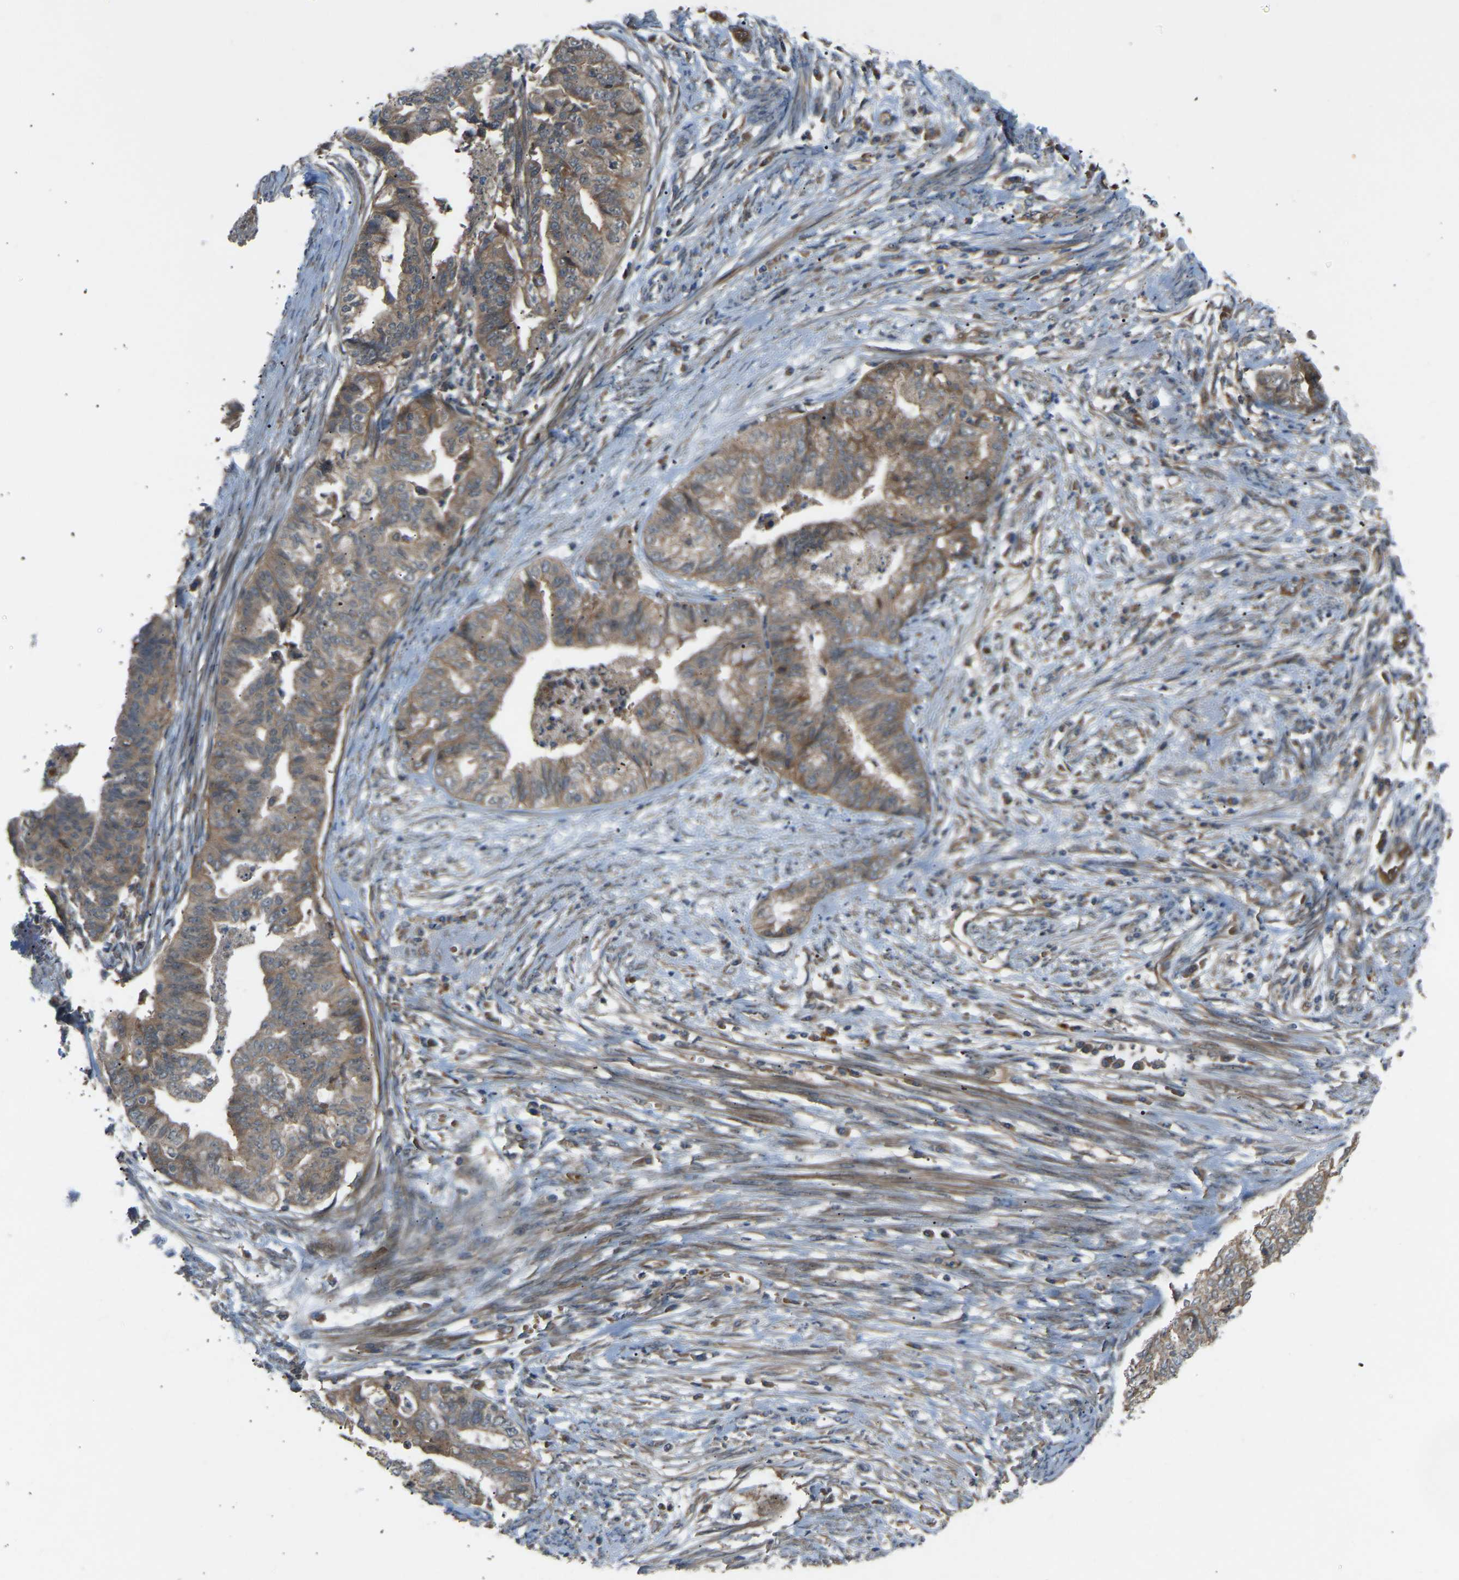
{"staining": {"intensity": "weak", "quantity": ">75%", "location": "cytoplasmic/membranous"}, "tissue": "endometrial cancer", "cell_type": "Tumor cells", "image_type": "cancer", "snomed": [{"axis": "morphology", "description": "Adenocarcinoma, NOS"}, {"axis": "topography", "description": "Endometrium"}], "caption": "Tumor cells reveal weak cytoplasmic/membranous staining in approximately >75% of cells in adenocarcinoma (endometrial).", "gene": "GAS2L1", "patient": {"sex": "female", "age": 79}}